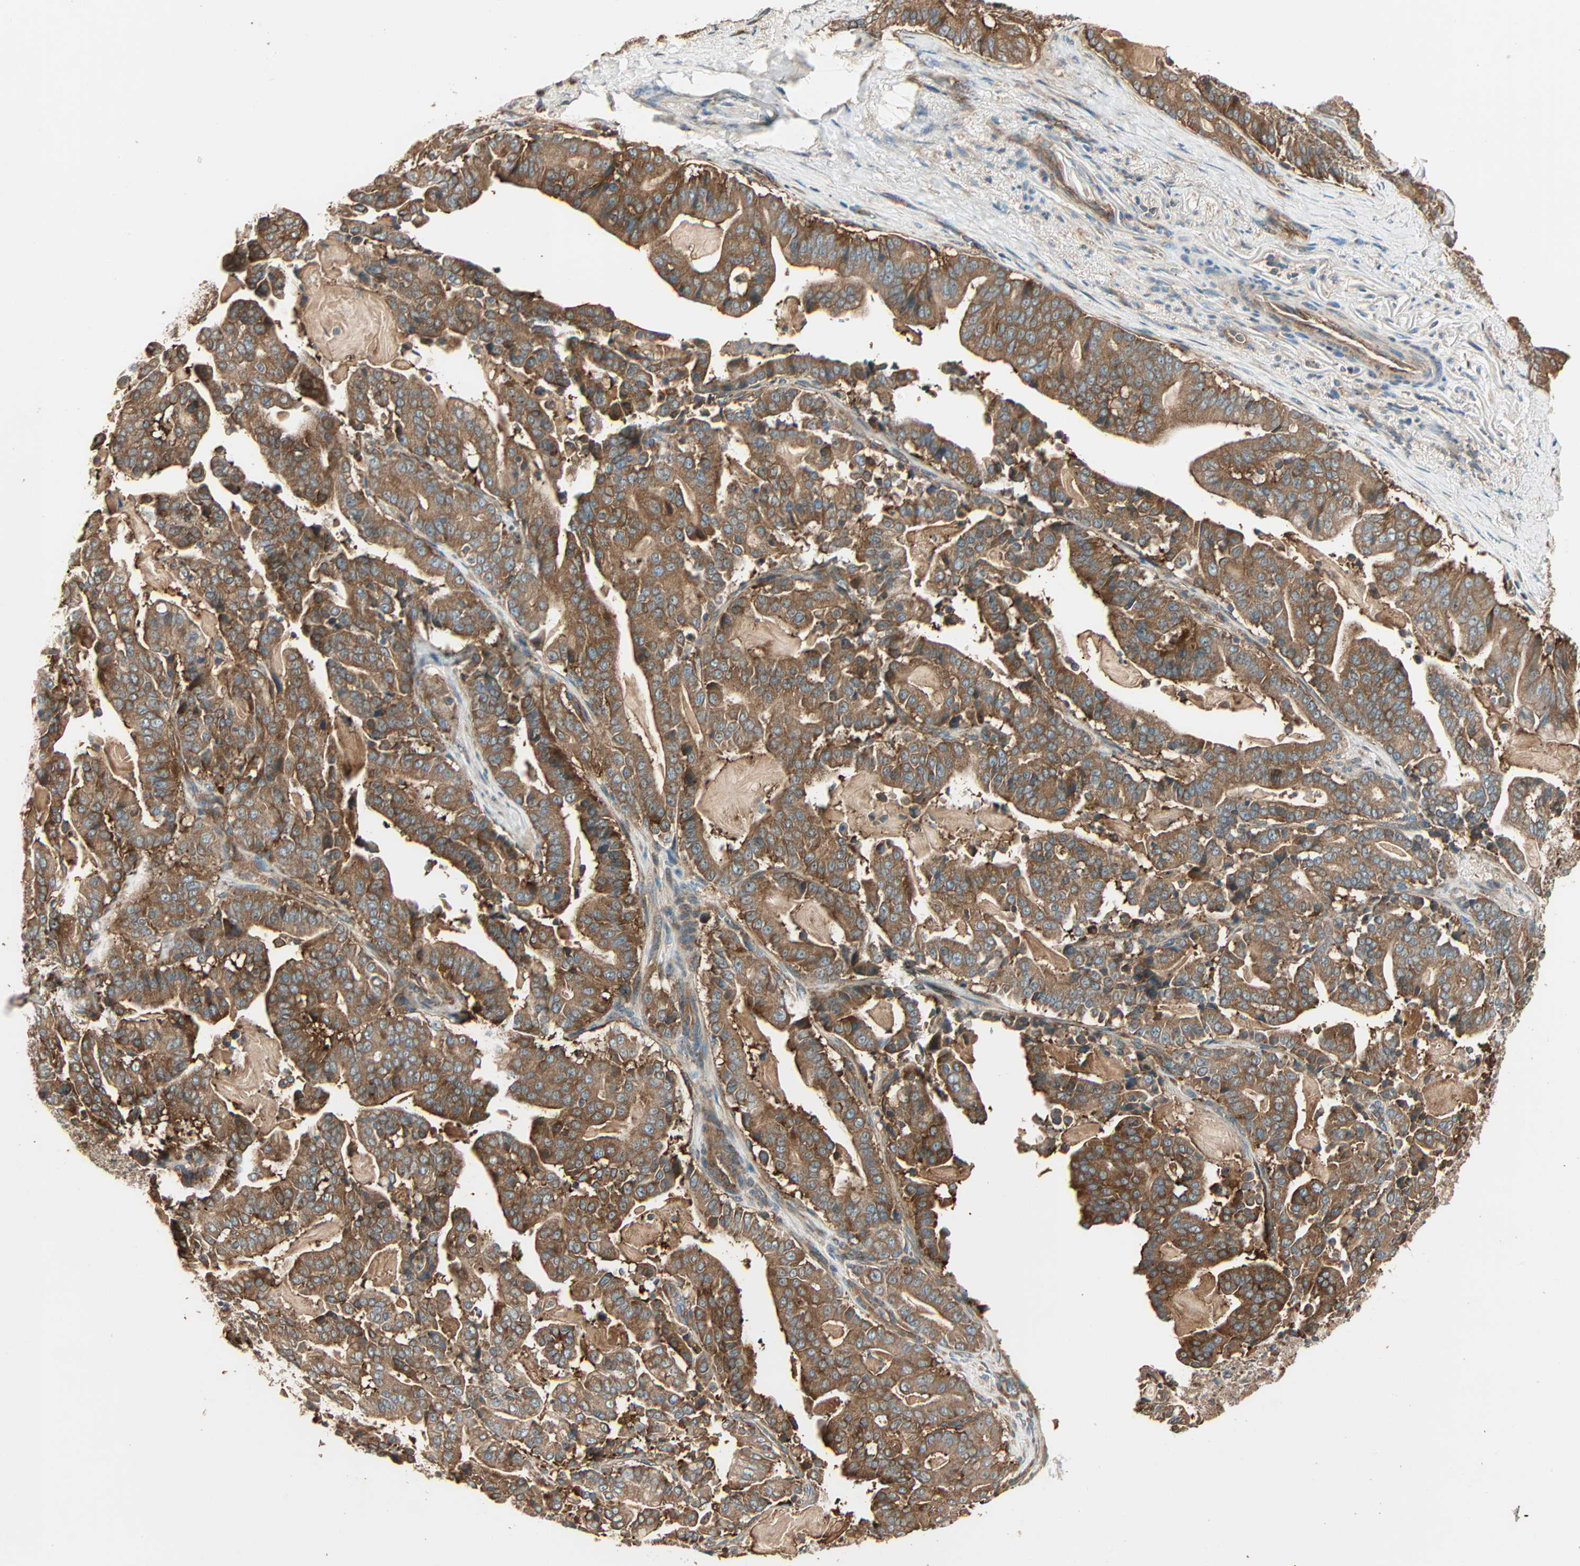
{"staining": {"intensity": "strong", "quantity": ">75%", "location": "cytoplasmic/membranous"}, "tissue": "pancreatic cancer", "cell_type": "Tumor cells", "image_type": "cancer", "snomed": [{"axis": "morphology", "description": "Adenocarcinoma, NOS"}, {"axis": "topography", "description": "Pancreas"}], "caption": "Human pancreatic adenocarcinoma stained with a brown dye demonstrates strong cytoplasmic/membranous positive positivity in about >75% of tumor cells.", "gene": "GALK1", "patient": {"sex": "male", "age": 63}}